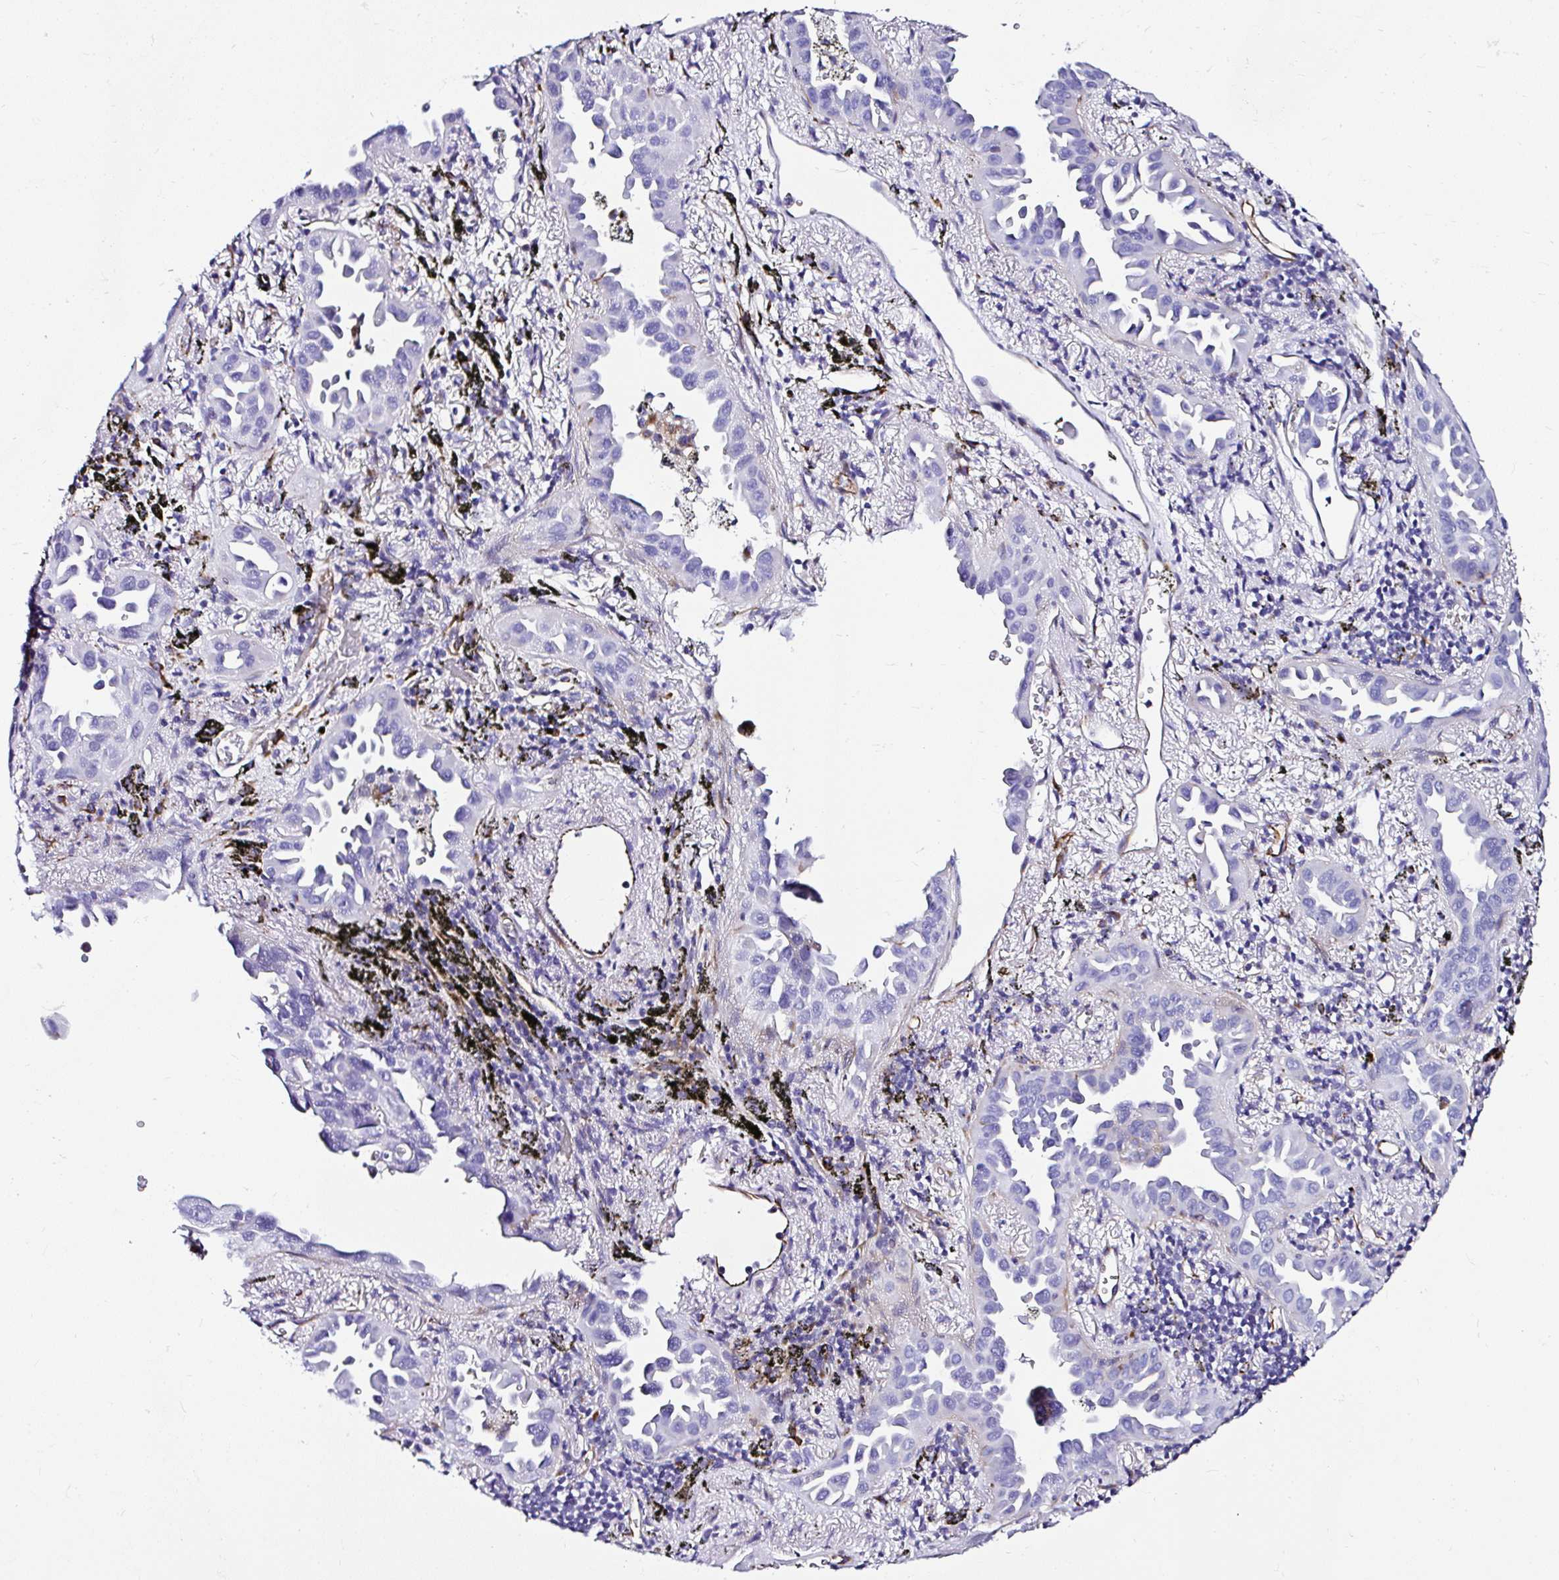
{"staining": {"intensity": "negative", "quantity": "none", "location": "none"}, "tissue": "lung cancer", "cell_type": "Tumor cells", "image_type": "cancer", "snomed": [{"axis": "morphology", "description": "Adenocarcinoma, NOS"}, {"axis": "topography", "description": "Lung"}], "caption": "Protein analysis of lung adenocarcinoma reveals no significant positivity in tumor cells.", "gene": "DEPDC5", "patient": {"sex": "male", "age": 68}}